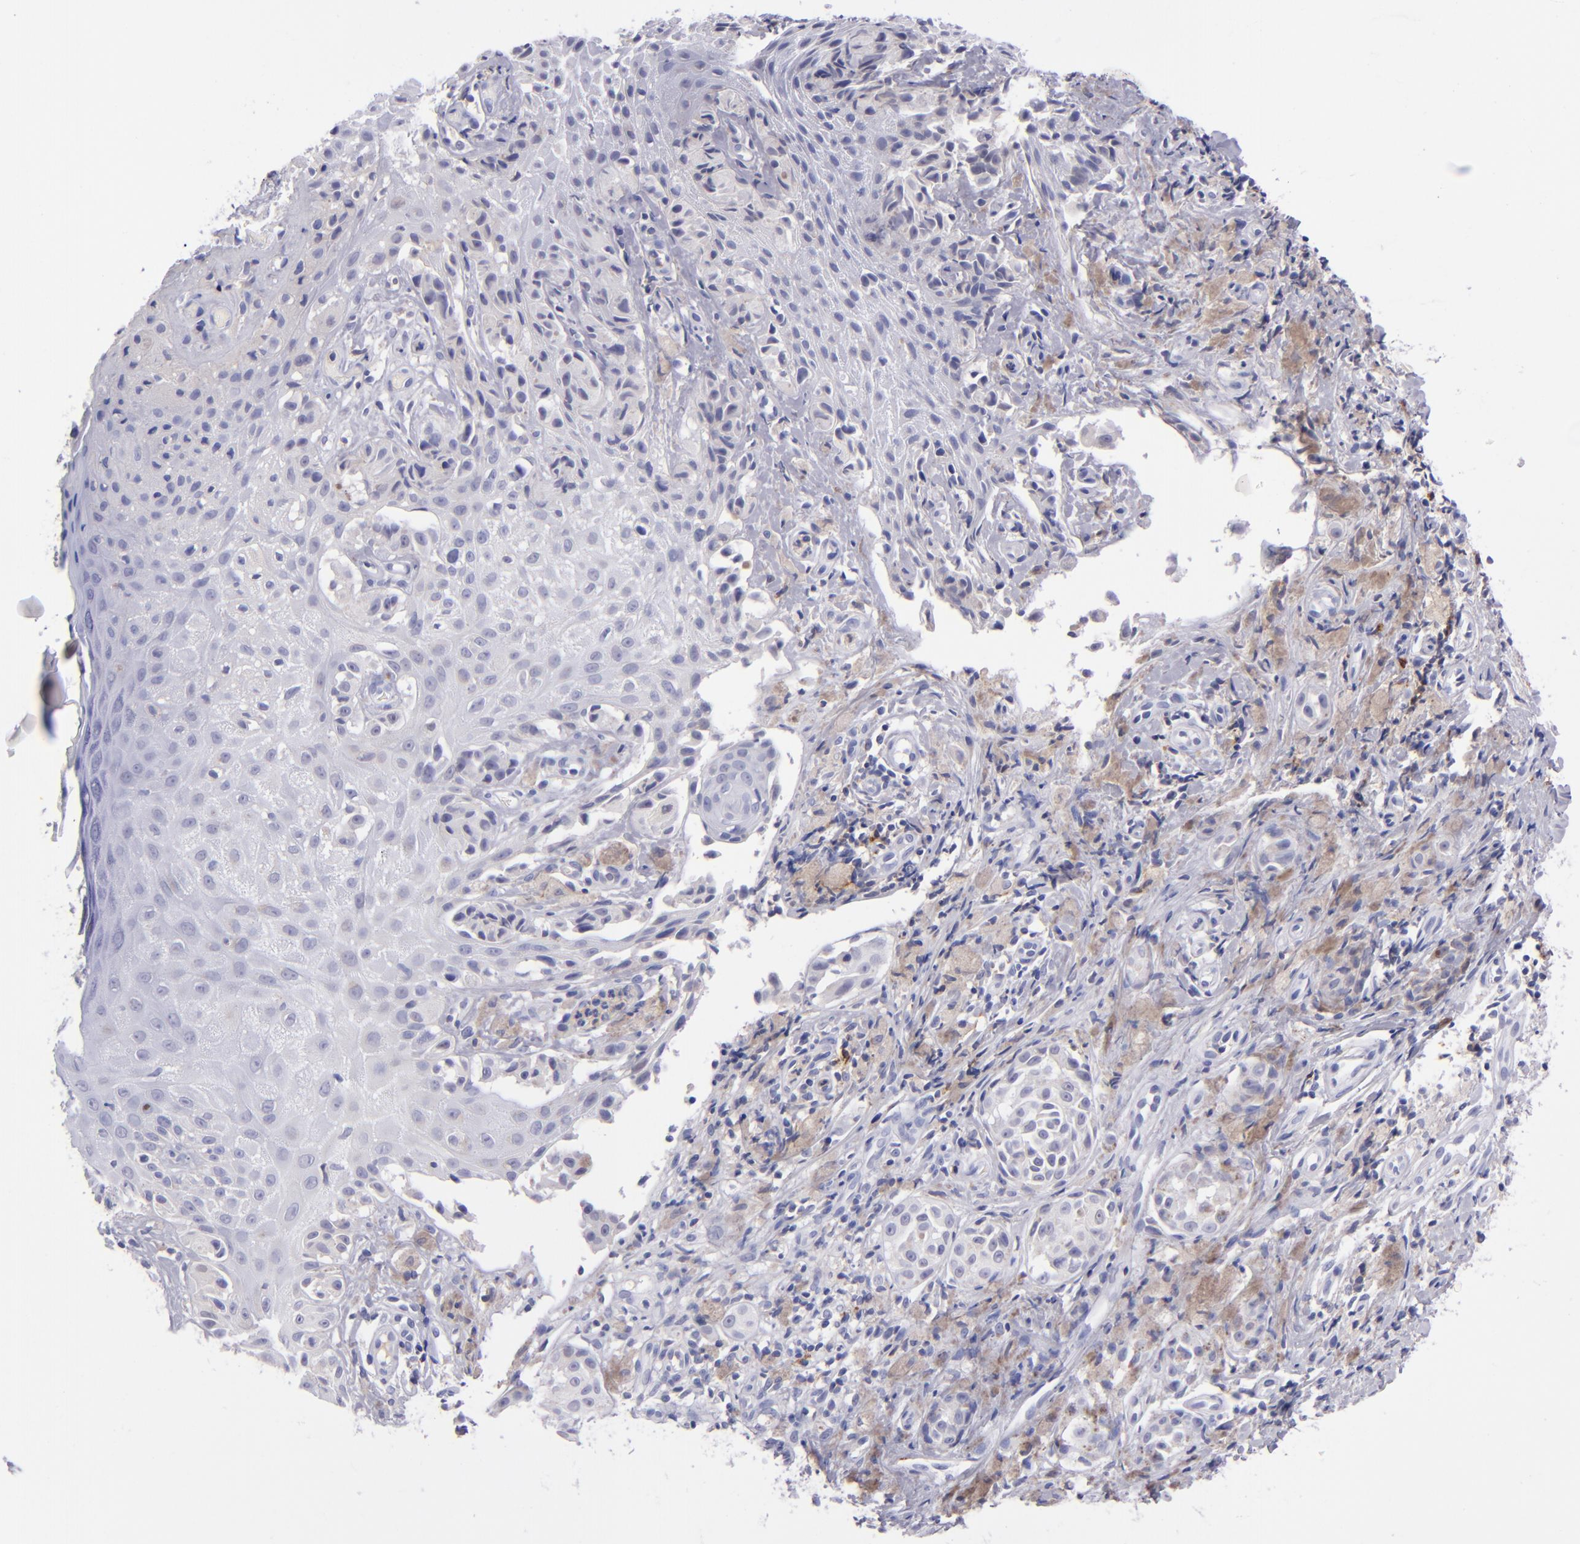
{"staining": {"intensity": "weak", "quantity": "<25%", "location": "cytoplasmic/membranous"}, "tissue": "melanoma", "cell_type": "Tumor cells", "image_type": "cancer", "snomed": [{"axis": "morphology", "description": "Malignant melanoma, NOS"}, {"axis": "topography", "description": "Skin"}], "caption": "The micrograph shows no significant staining in tumor cells of melanoma. (DAB (3,3'-diaminobenzidine) IHC, high magnification).", "gene": "CD37", "patient": {"sex": "male", "age": 67}}